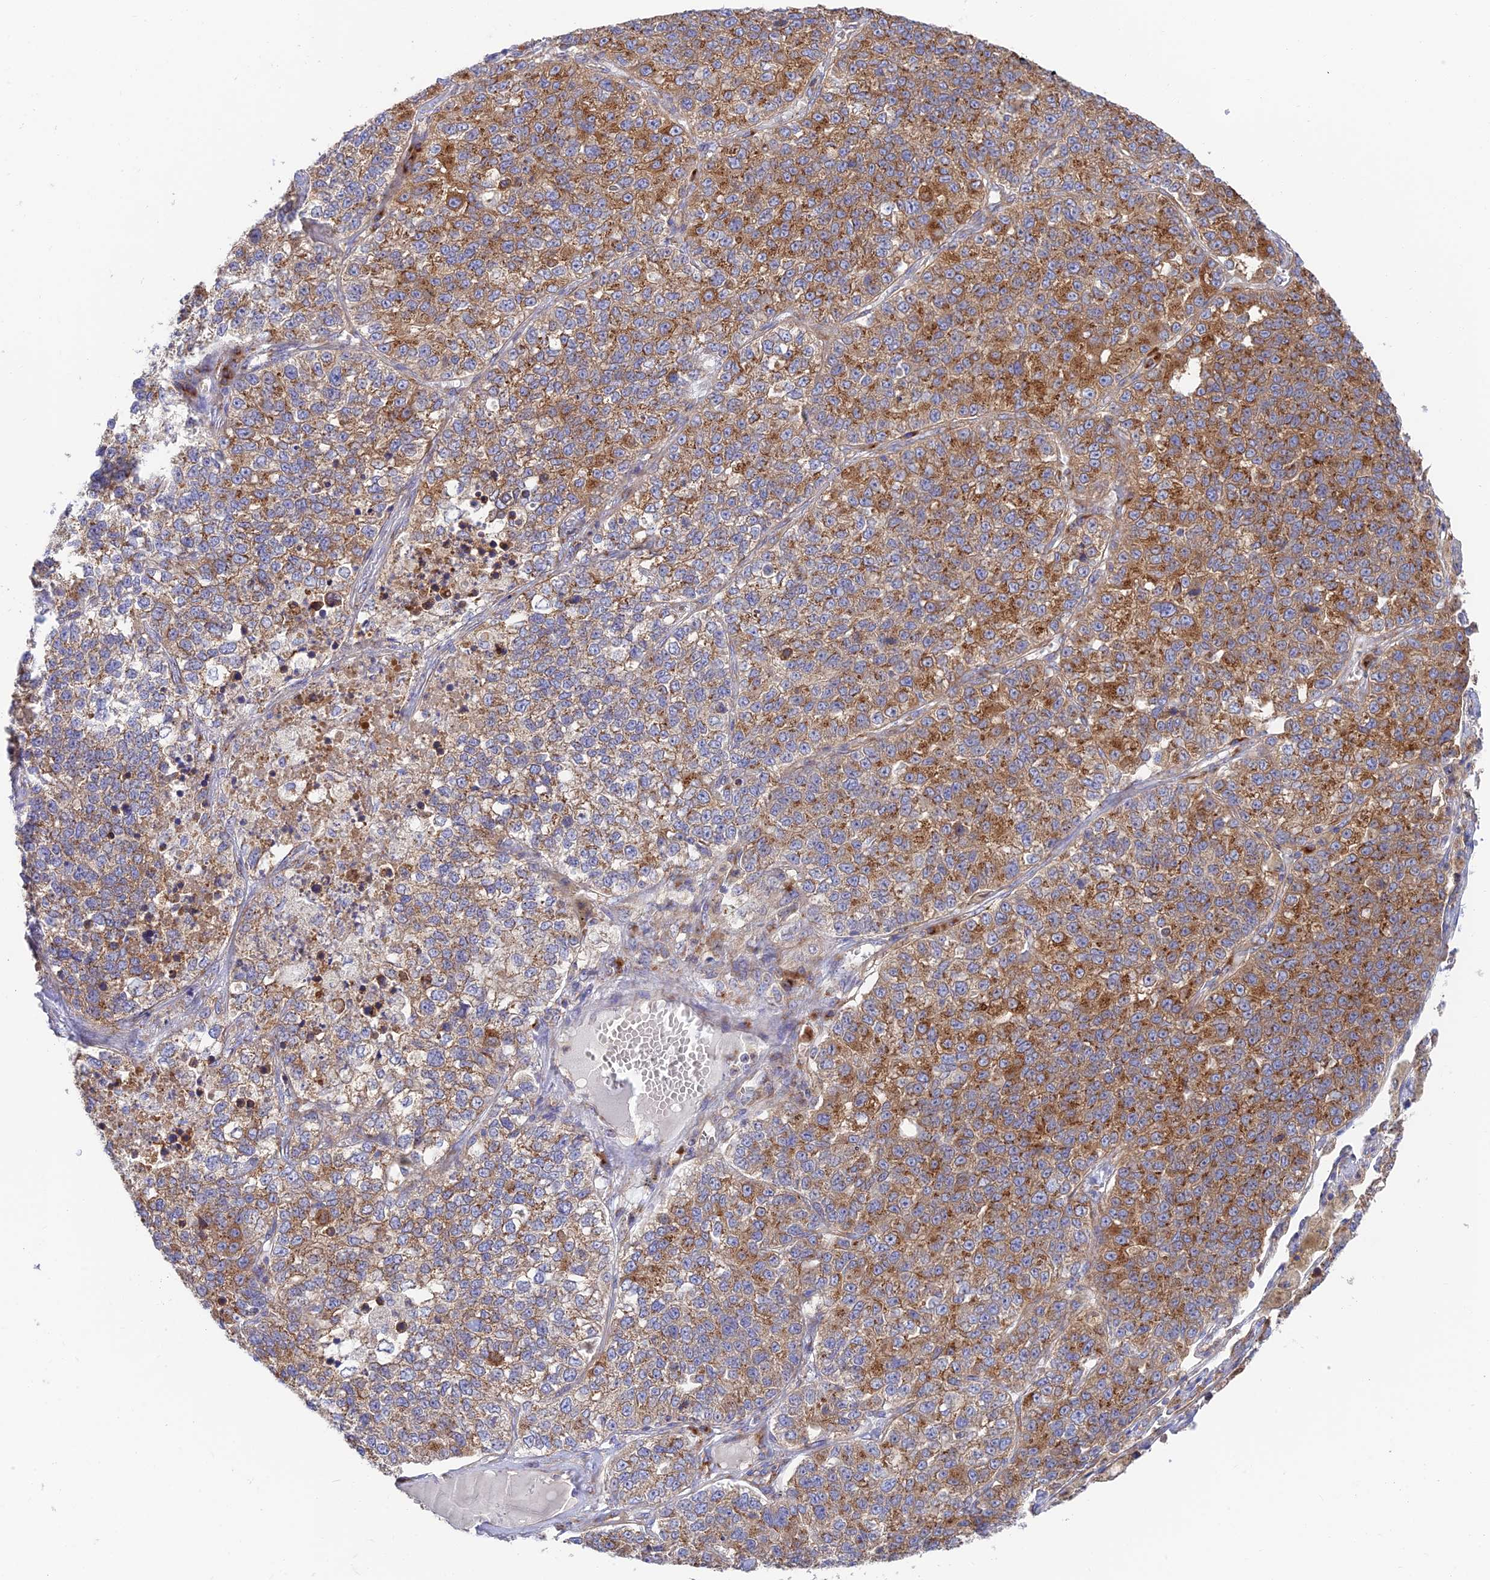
{"staining": {"intensity": "strong", "quantity": "25%-75%", "location": "cytoplasmic/membranous"}, "tissue": "lung cancer", "cell_type": "Tumor cells", "image_type": "cancer", "snomed": [{"axis": "morphology", "description": "Adenocarcinoma, NOS"}, {"axis": "topography", "description": "Lung"}], "caption": "Protein analysis of lung cancer tissue displays strong cytoplasmic/membranous positivity in about 25%-75% of tumor cells.", "gene": "GOLGA3", "patient": {"sex": "male", "age": 49}}